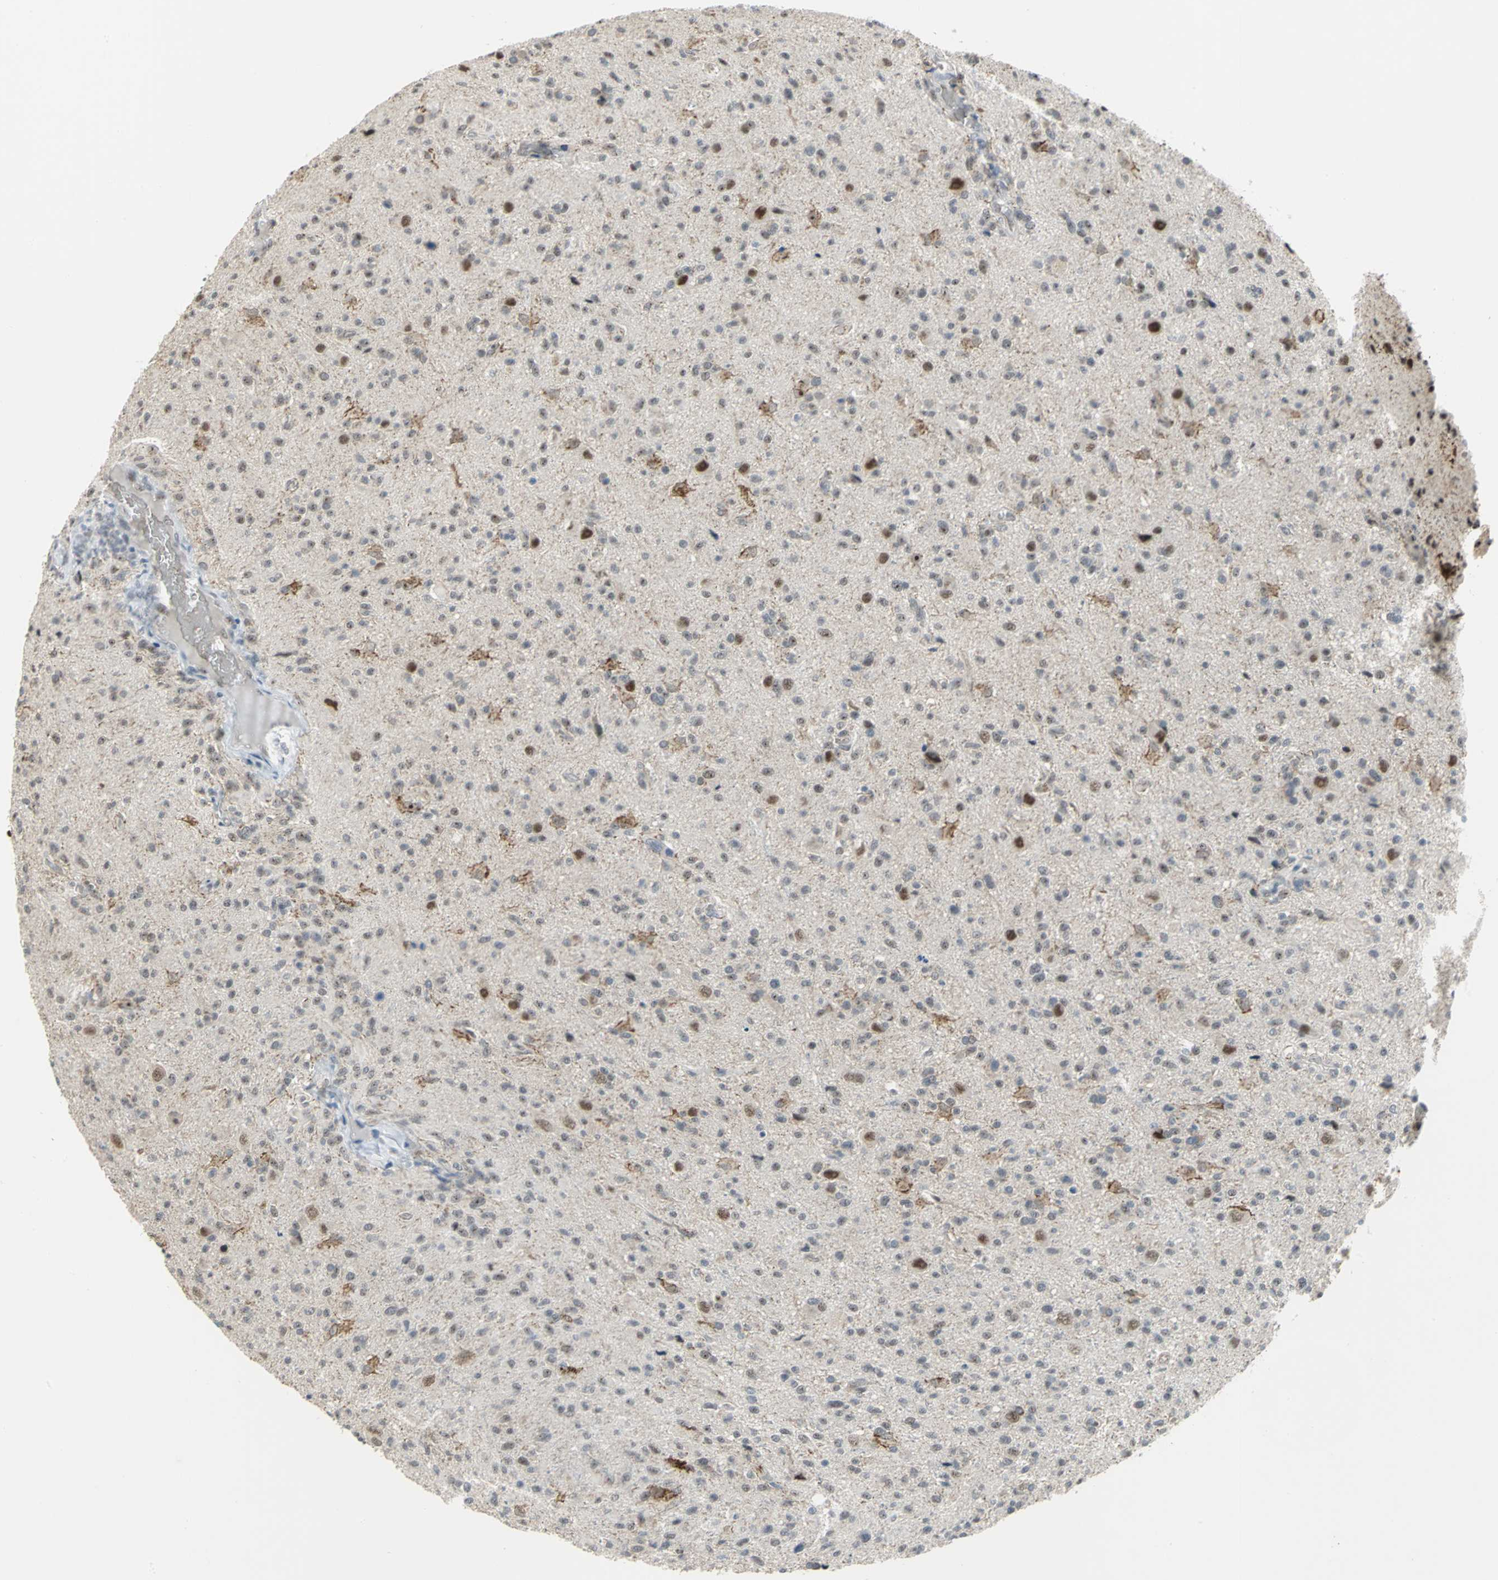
{"staining": {"intensity": "moderate", "quantity": ">75%", "location": "nuclear"}, "tissue": "glioma", "cell_type": "Tumor cells", "image_type": "cancer", "snomed": [{"axis": "morphology", "description": "Glioma, malignant, High grade"}, {"axis": "topography", "description": "Brain"}], "caption": "Protein staining by IHC reveals moderate nuclear staining in about >75% of tumor cells in glioma.", "gene": "GLI3", "patient": {"sex": "male", "age": 71}}